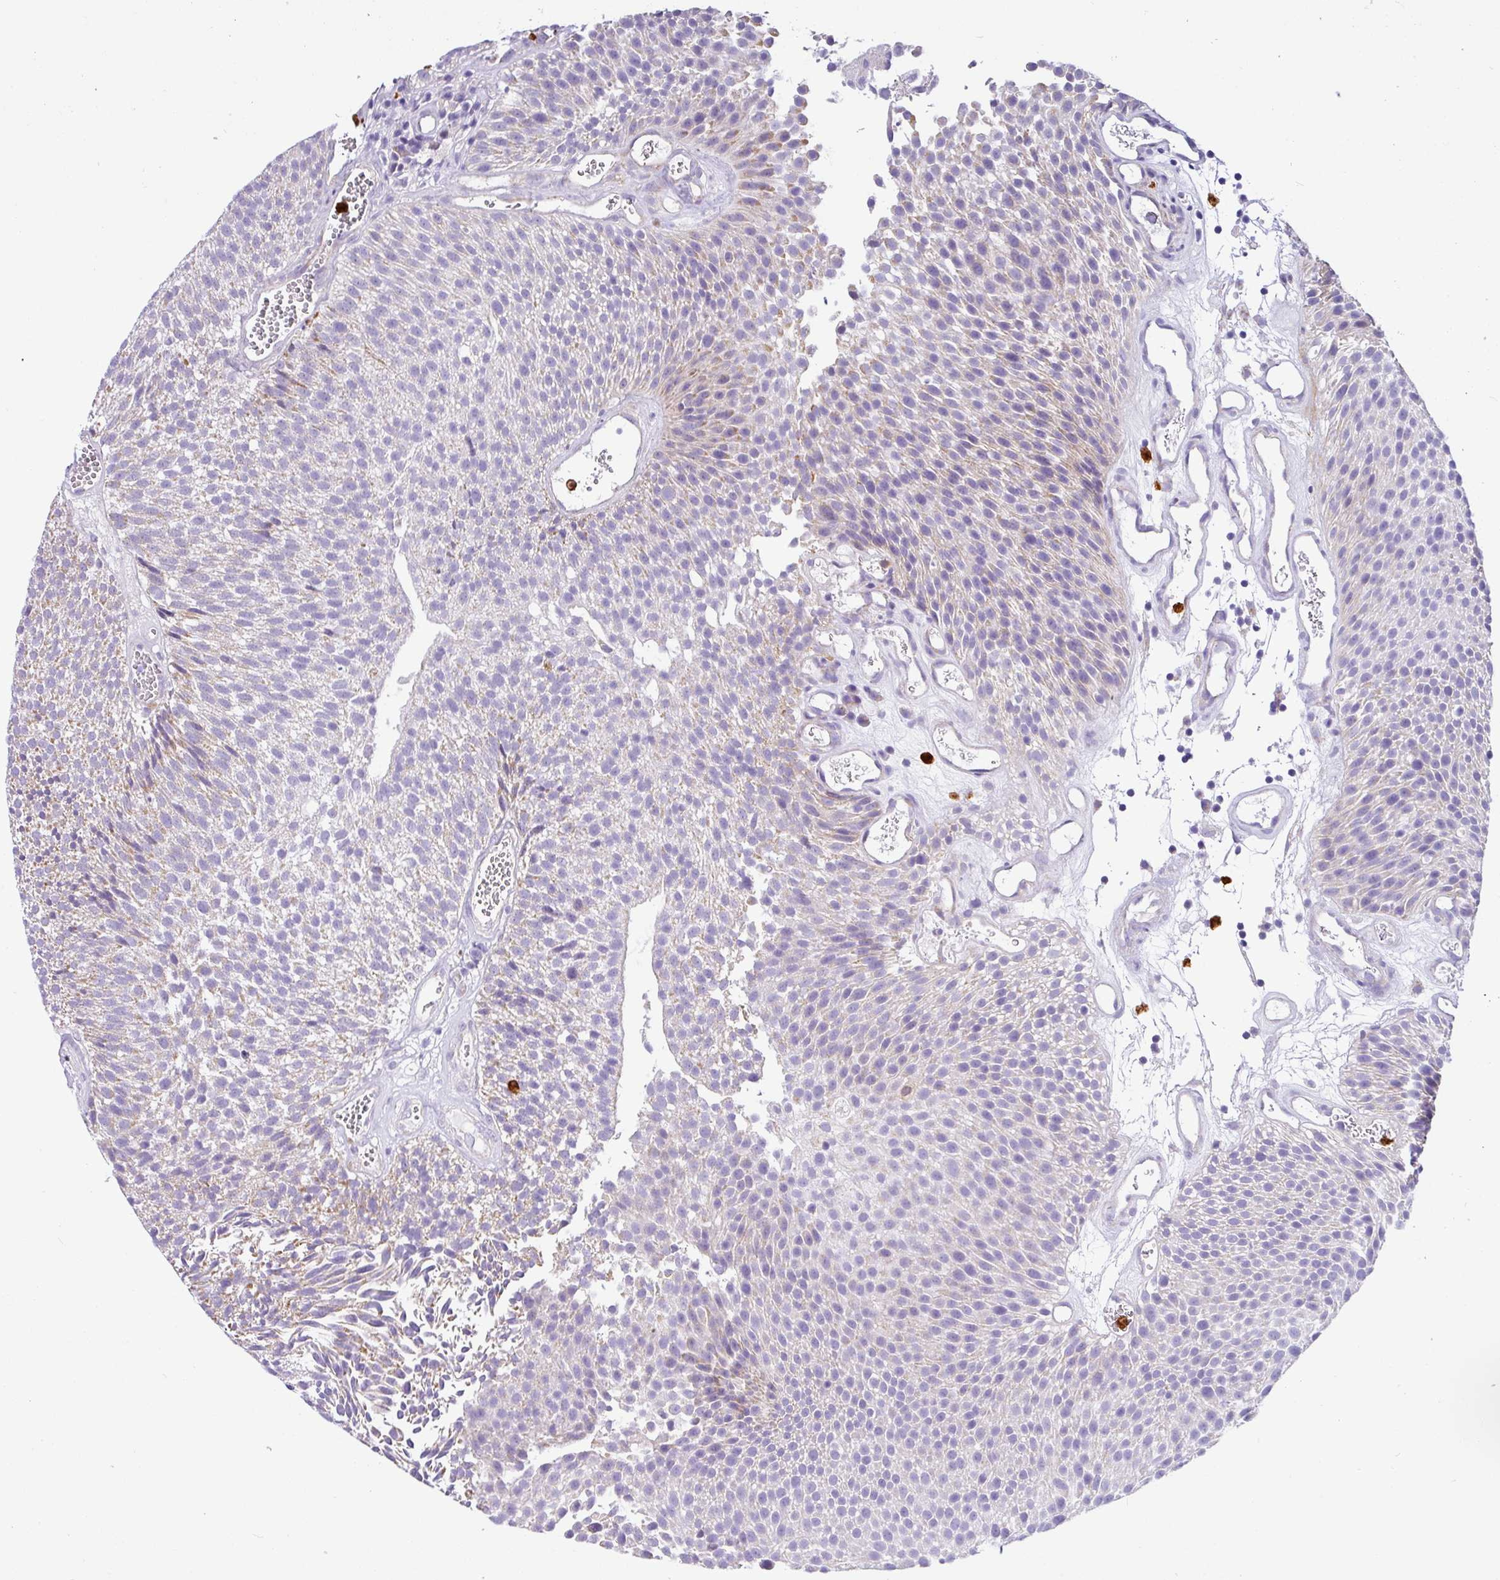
{"staining": {"intensity": "moderate", "quantity": "<25%", "location": "cytoplasmic/membranous"}, "tissue": "urothelial cancer", "cell_type": "Tumor cells", "image_type": "cancer", "snomed": [{"axis": "morphology", "description": "Urothelial carcinoma, Low grade"}, {"axis": "topography", "description": "Urinary bladder"}], "caption": "Urothelial cancer stained with immunohistochemistry (IHC) reveals moderate cytoplasmic/membranous positivity in approximately <25% of tumor cells.", "gene": "SH2D3C", "patient": {"sex": "female", "age": 79}}